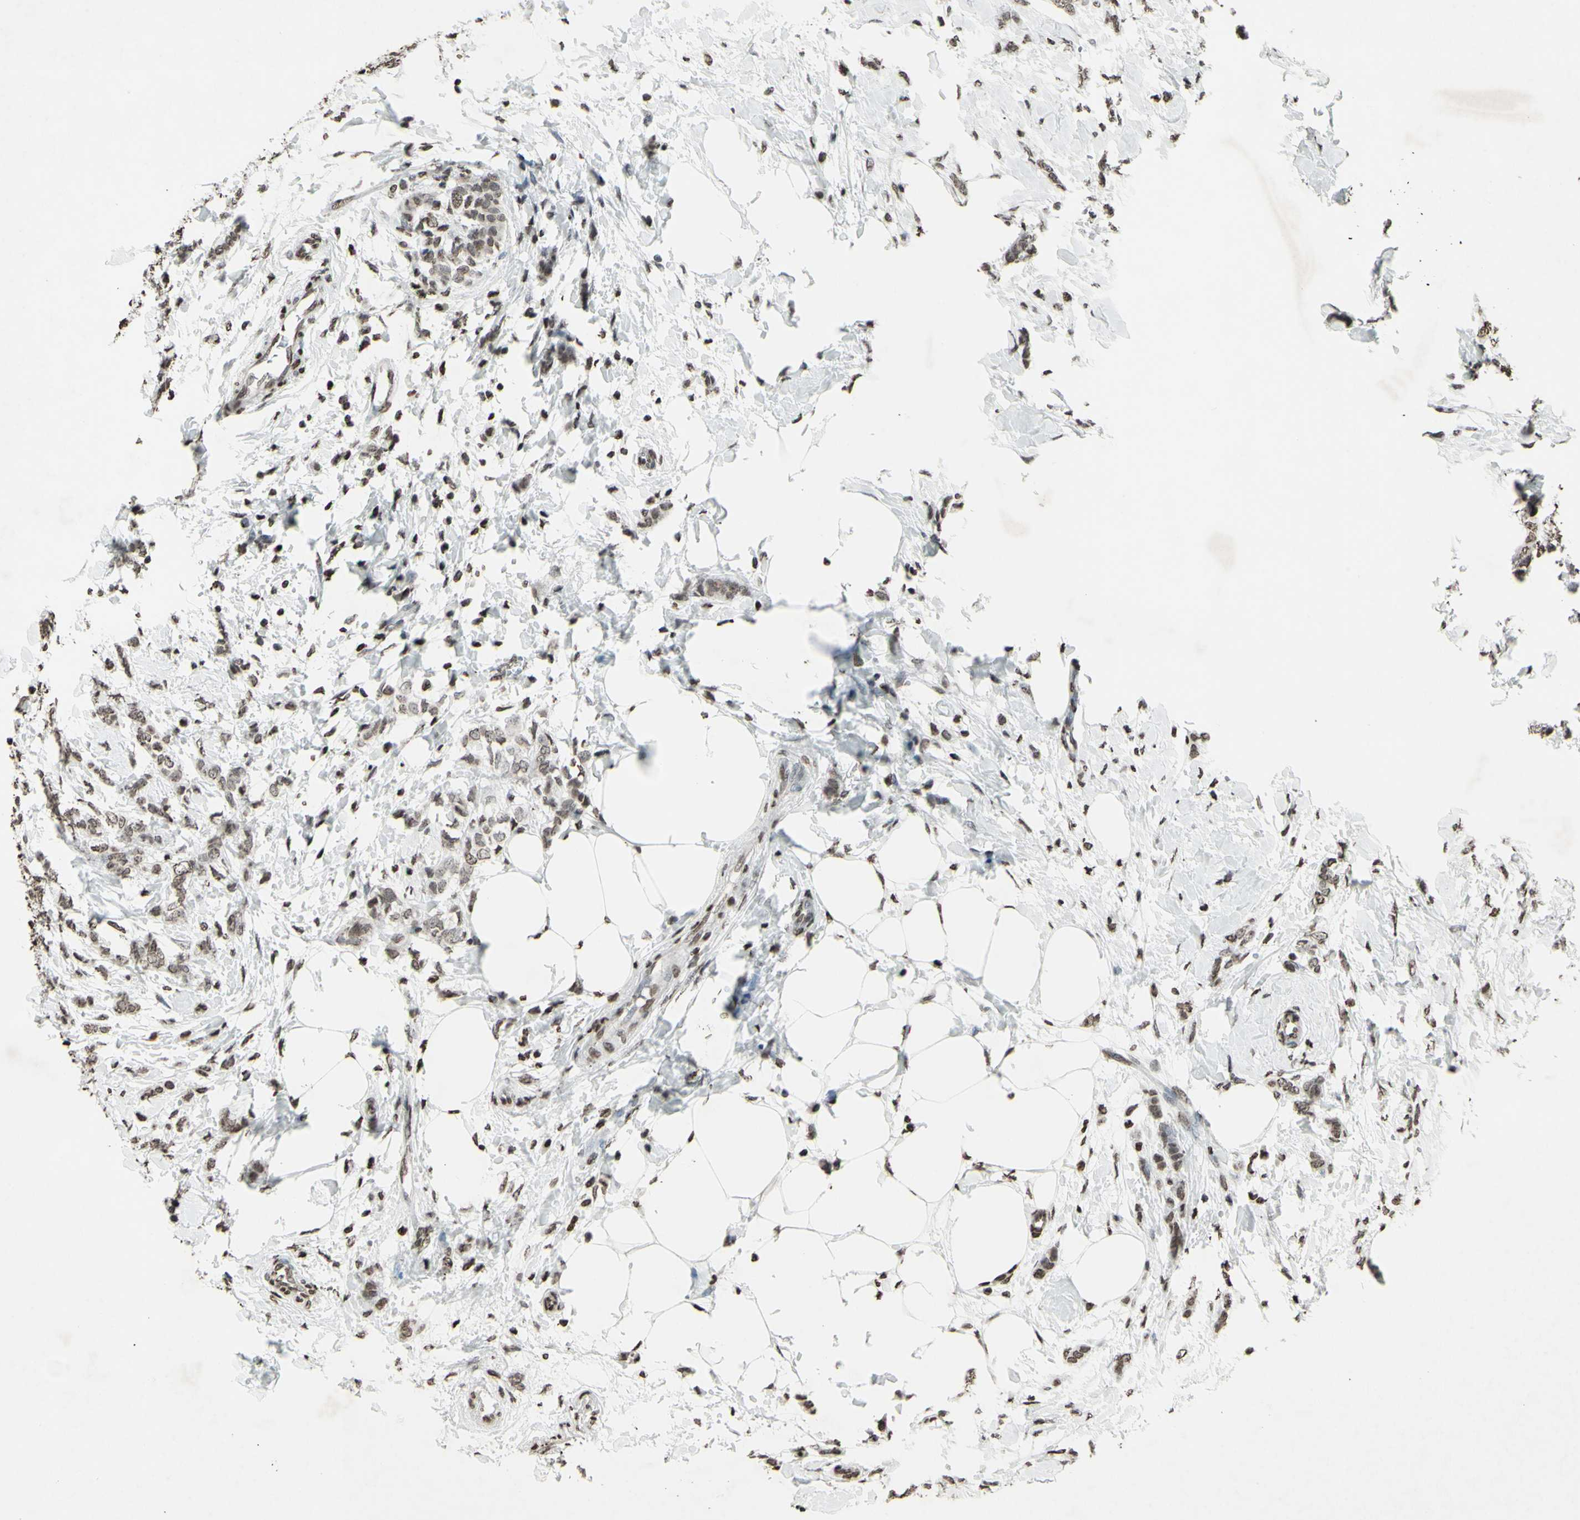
{"staining": {"intensity": "weak", "quantity": "25%-75%", "location": "nuclear"}, "tissue": "breast cancer", "cell_type": "Tumor cells", "image_type": "cancer", "snomed": [{"axis": "morphology", "description": "Lobular carcinoma, in situ"}, {"axis": "morphology", "description": "Lobular carcinoma"}, {"axis": "topography", "description": "Breast"}], "caption": "Protein analysis of lobular carcinoma (breast) tissue displays weak nuclear expression in approximately 25%-75% of tumor cells. (Brightfield microscopy of DAB IHC at high magnification).", "gene": "CD79B", "patient": {"sex": "female", "age": 41}}